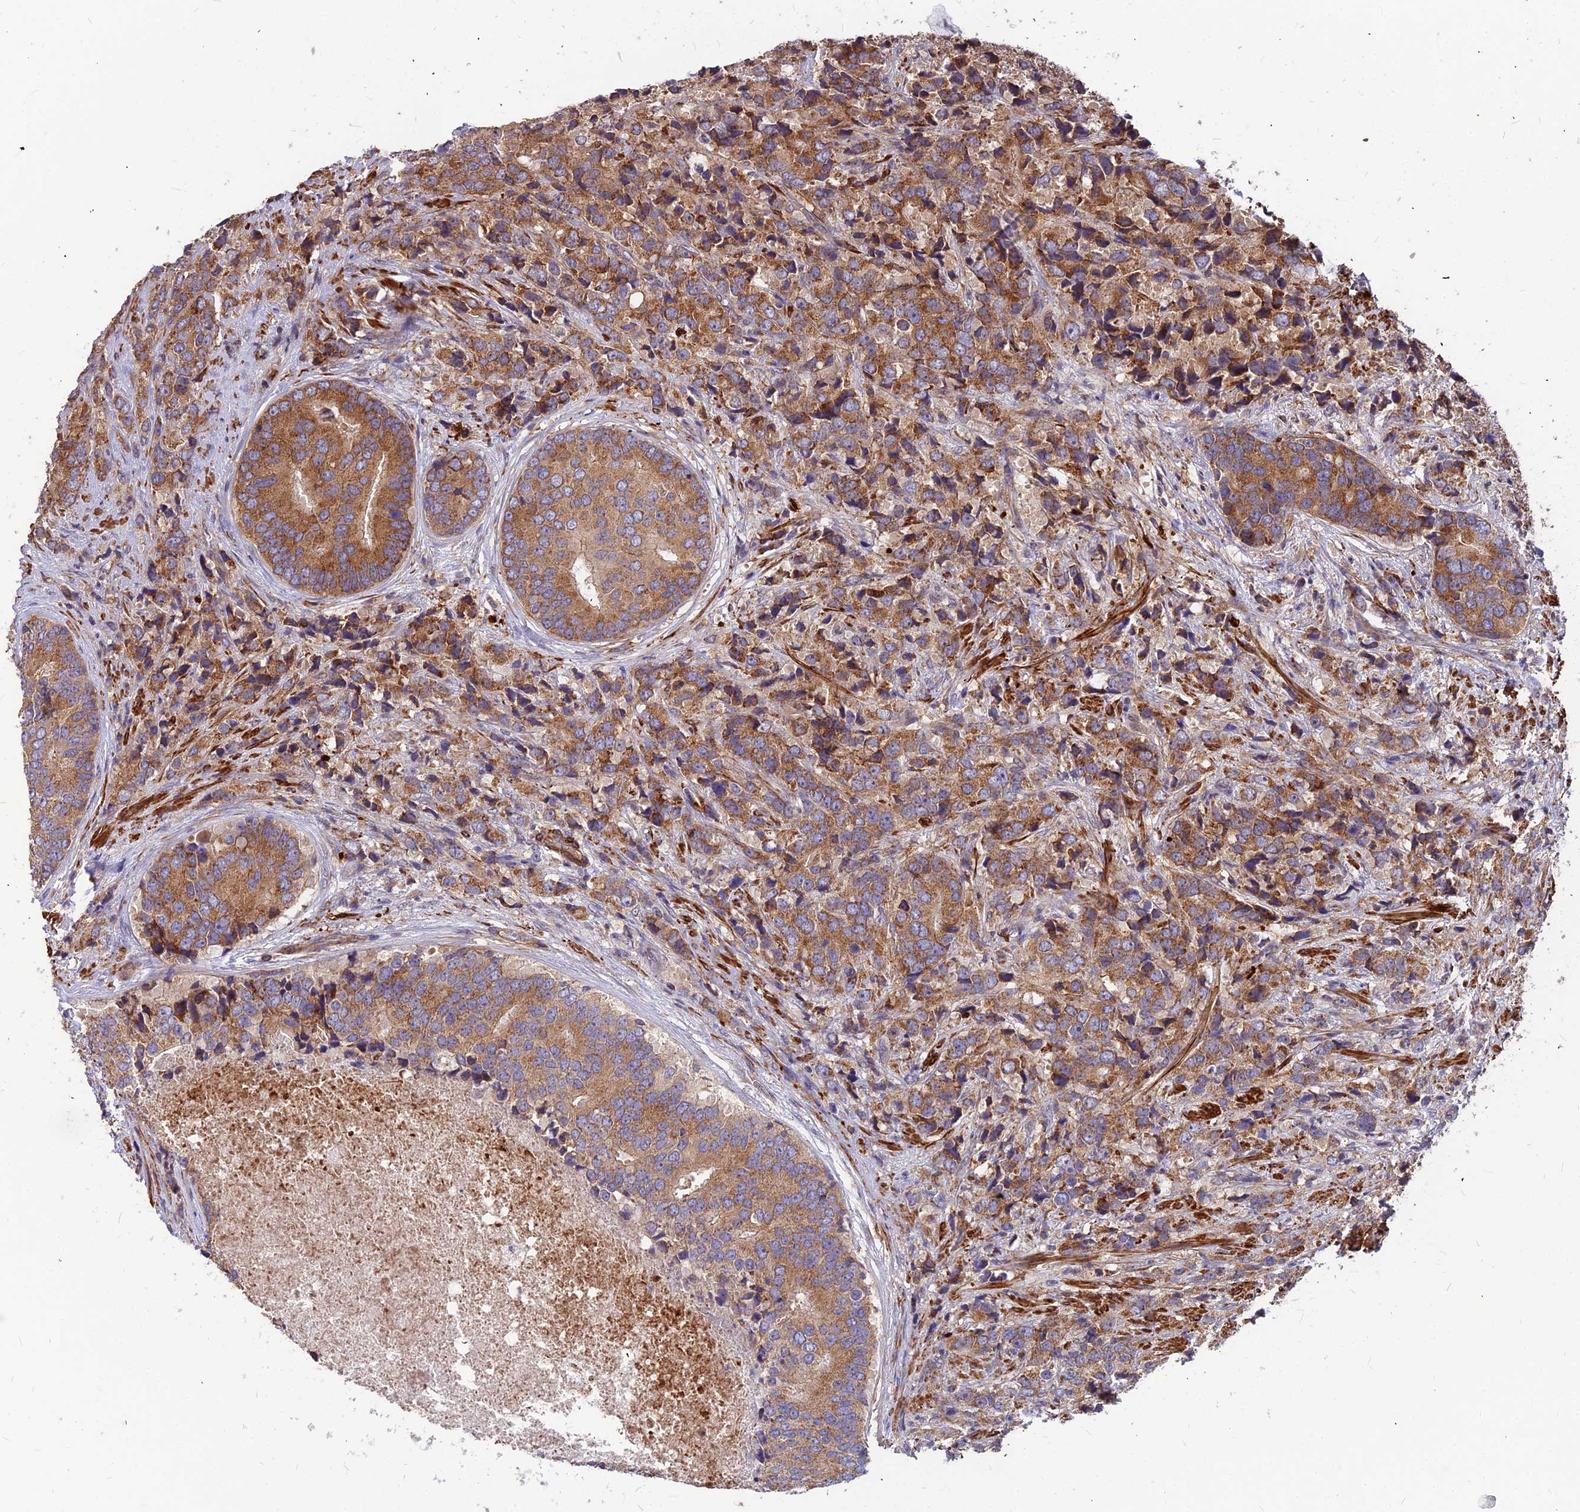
{"staining": {"intensity": "moderate", "quantity": ">75%", "location": "cytoplasmic/membranous"}, "tissue": "prostate cancer", "cell_type": "Tumor cells", "image_type": "cancer", "snomed": [{"axis": "morphology", "description": "Adenocarcinoma, High grade"}, {"axis": "topography", "description": "Prostate"}], "caption": "DAB (3,3'-diaminobenzidine) immunohistochemical staining of human prostate cancer (high-grade adenocarcinoma) shows moderate cytoplasmic/membranous protein positivity in approximately >75% of tumor cells. (DAB = brown stain, brightfield microscopy at high magnification).", "gene": "LEKR1", "patient": {"sex": "male", "age": 62}}